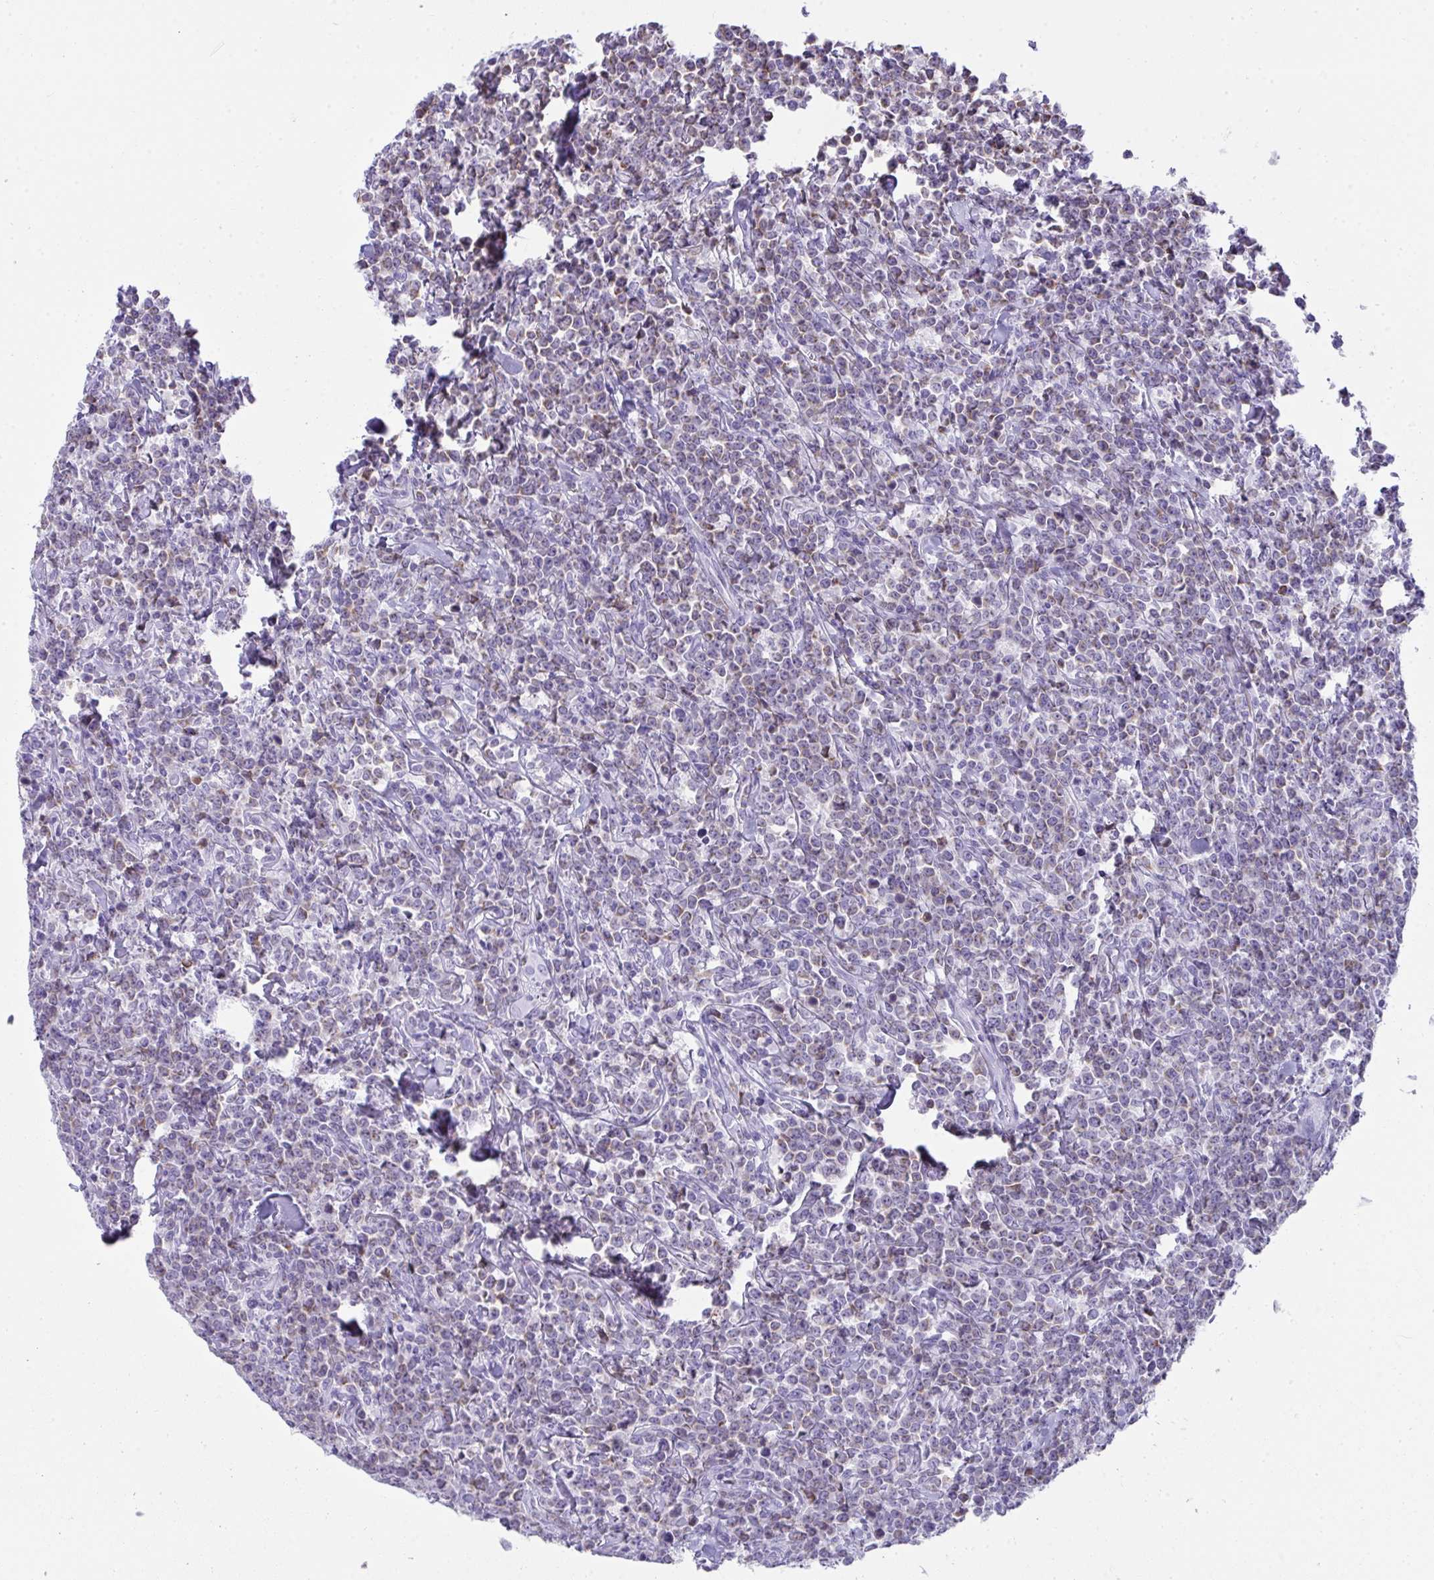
{"staining": {"intensity": "weak", "quantity": "25%-75%", "location": "cytoplasmic/membranous"}, "tissue": "lymphoma", "cell_type": "Tumor cells", "image_type": "cancer", "snomed": [{"axis": "morphology", "description": "Malignant lymphoma, non-Hodgkin's type, High grade"}, {"axis": "topography", "description": "Small intestine"}], "caption": "DAB (3,3'-diaminobenzidine) immunohistochemical staining of human high-grade malignant lymphoma, non-Hodgkin's type exhibits weak cytoplasmic/membranous protein expression in about 25%-75% of tumor cells.", "gene": "CDADC1", "patient": {"sex": "female", "age": 56}}